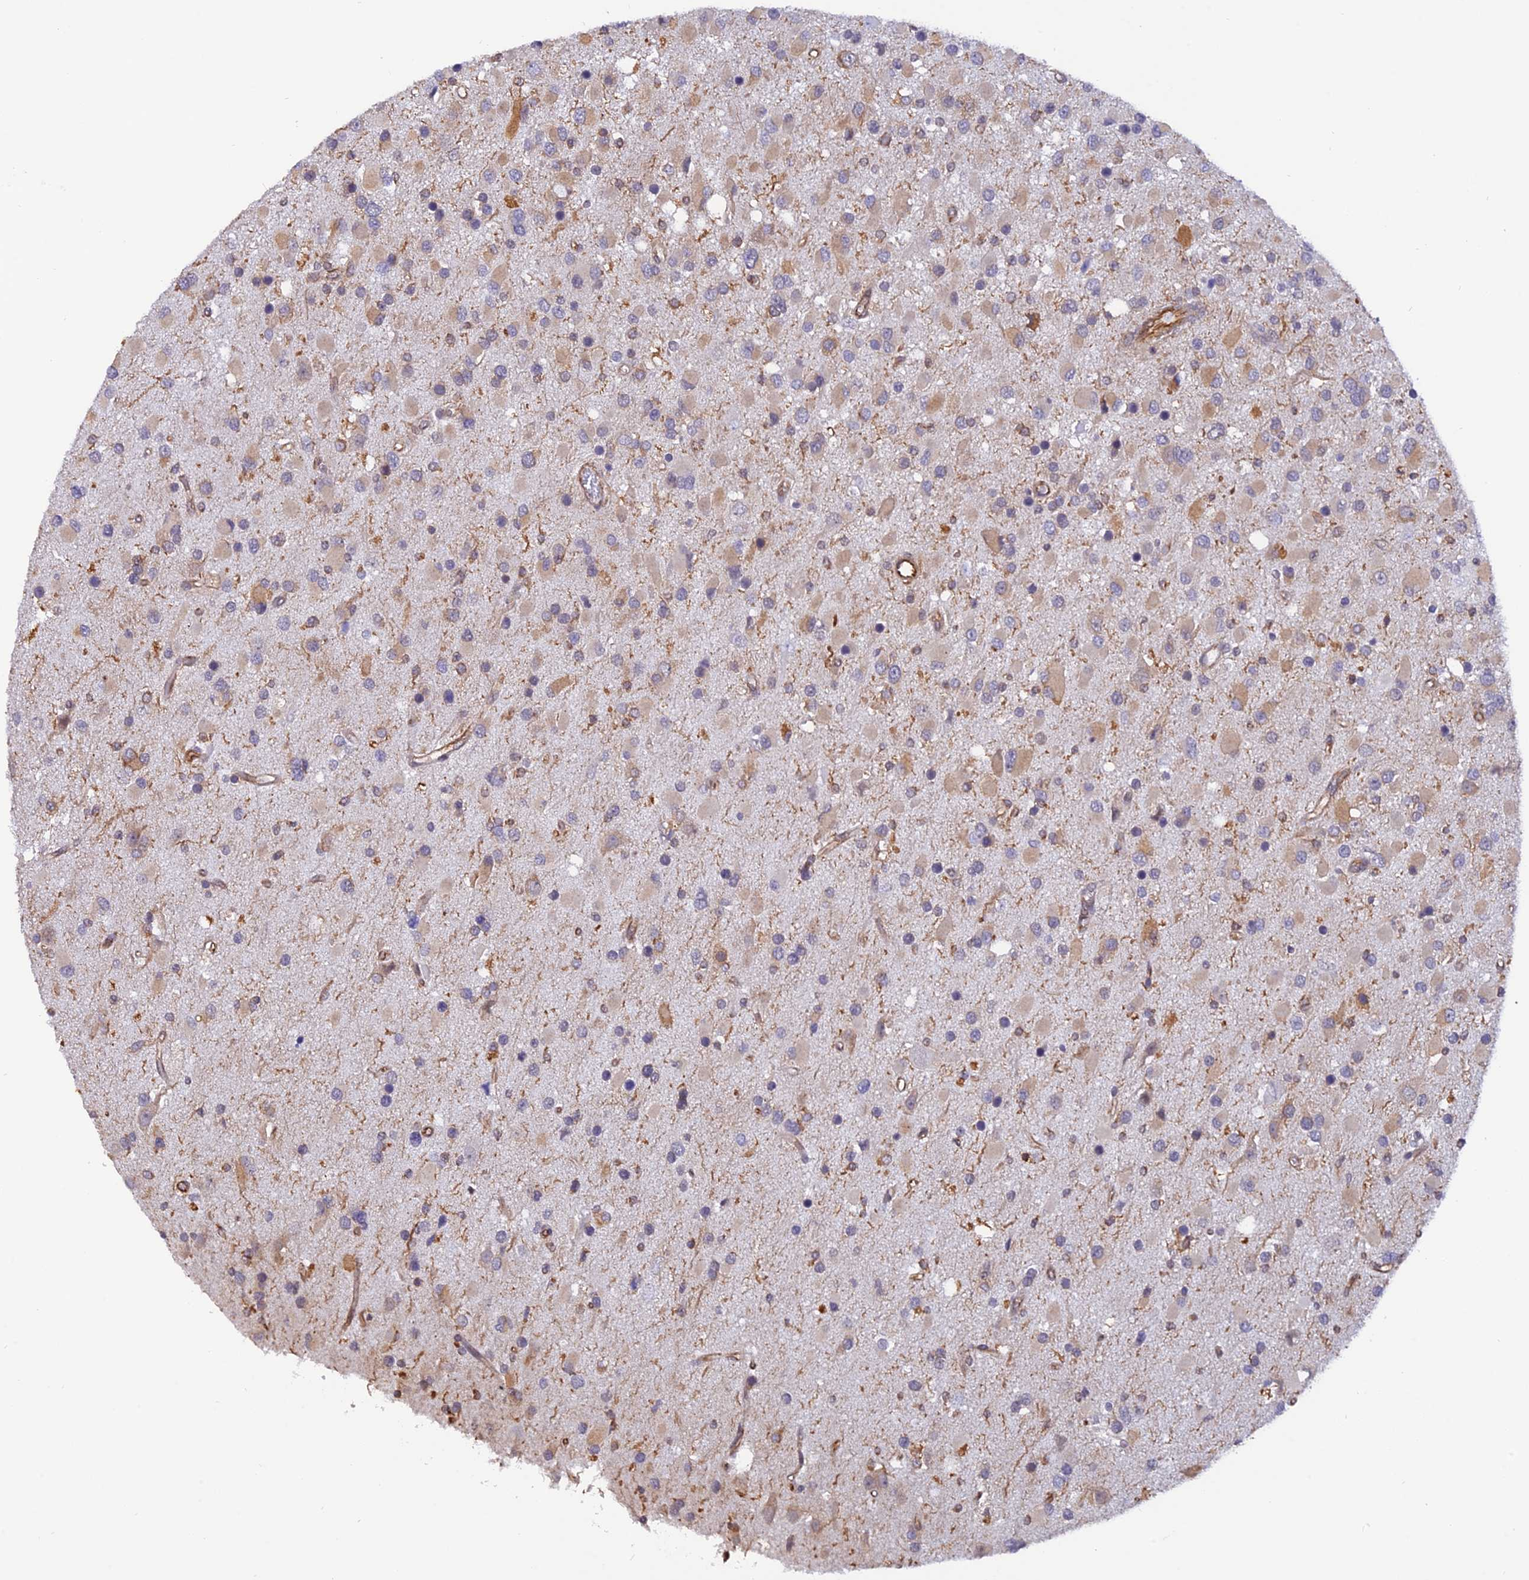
{"staining": {"intensity": "weak", "quantity": "<25%", "location": "cytoplasmic/membranous"}, "tissue": "glioma", "cell_type": "Tumor cells", "image_type": "cancer", "snomed": [{"axis": "morphology", "description": "Glioma, malignant, High grade"}, {"axis": "topography", "description": "Brain"}], "caption": "This photomicrograph is of malignant glioma (high-grade) stained with immunohistochemistry to label a protein in brown with the nuclei are counter-stained blue. There is no staining in tumor cells.", "gene": "PAGR1", "patient": {"sex": "male", "age": 53}}